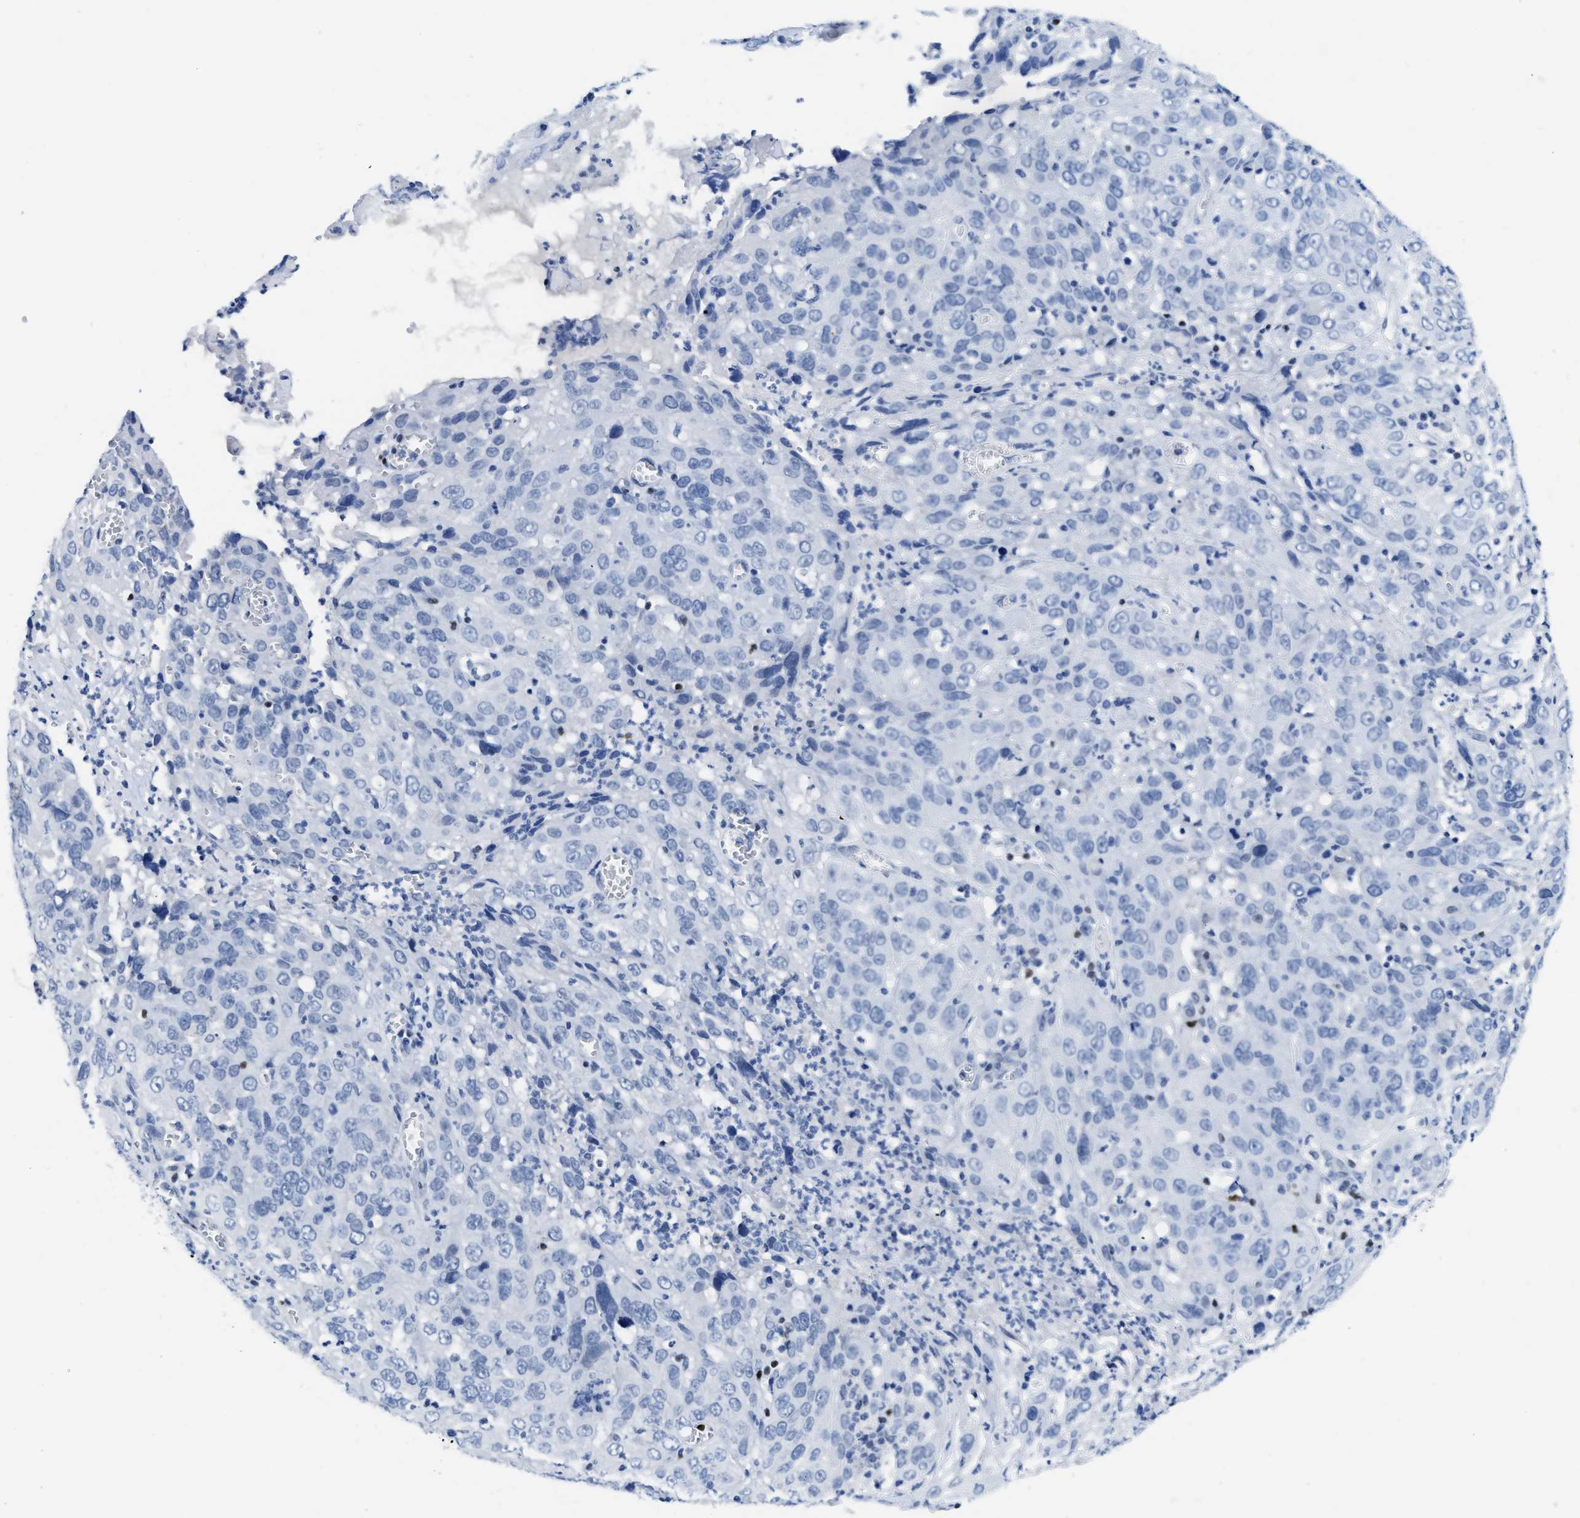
{"staining": {"intensity": "negative", "quantity": "none", "location": "none"}, "tissue": "cervical cancer", "cell_type": "Tumor cells", "image_type": "cancer", "snomed": [{"axis": "morphology", "description": "Squamous cell carcinoma, NOS"}, {"axis": "topography", "description": "Cervix"}], "caption": "Immunohistochemistry (IHC) histopathology image of neoplastic tissue: cervical cancer (squamous cell carcinoma) stained with DAB shows no significant protein staining in tumor cells.", "gene": "TCF7", "patient": {"sex": "female", "age": 32}}